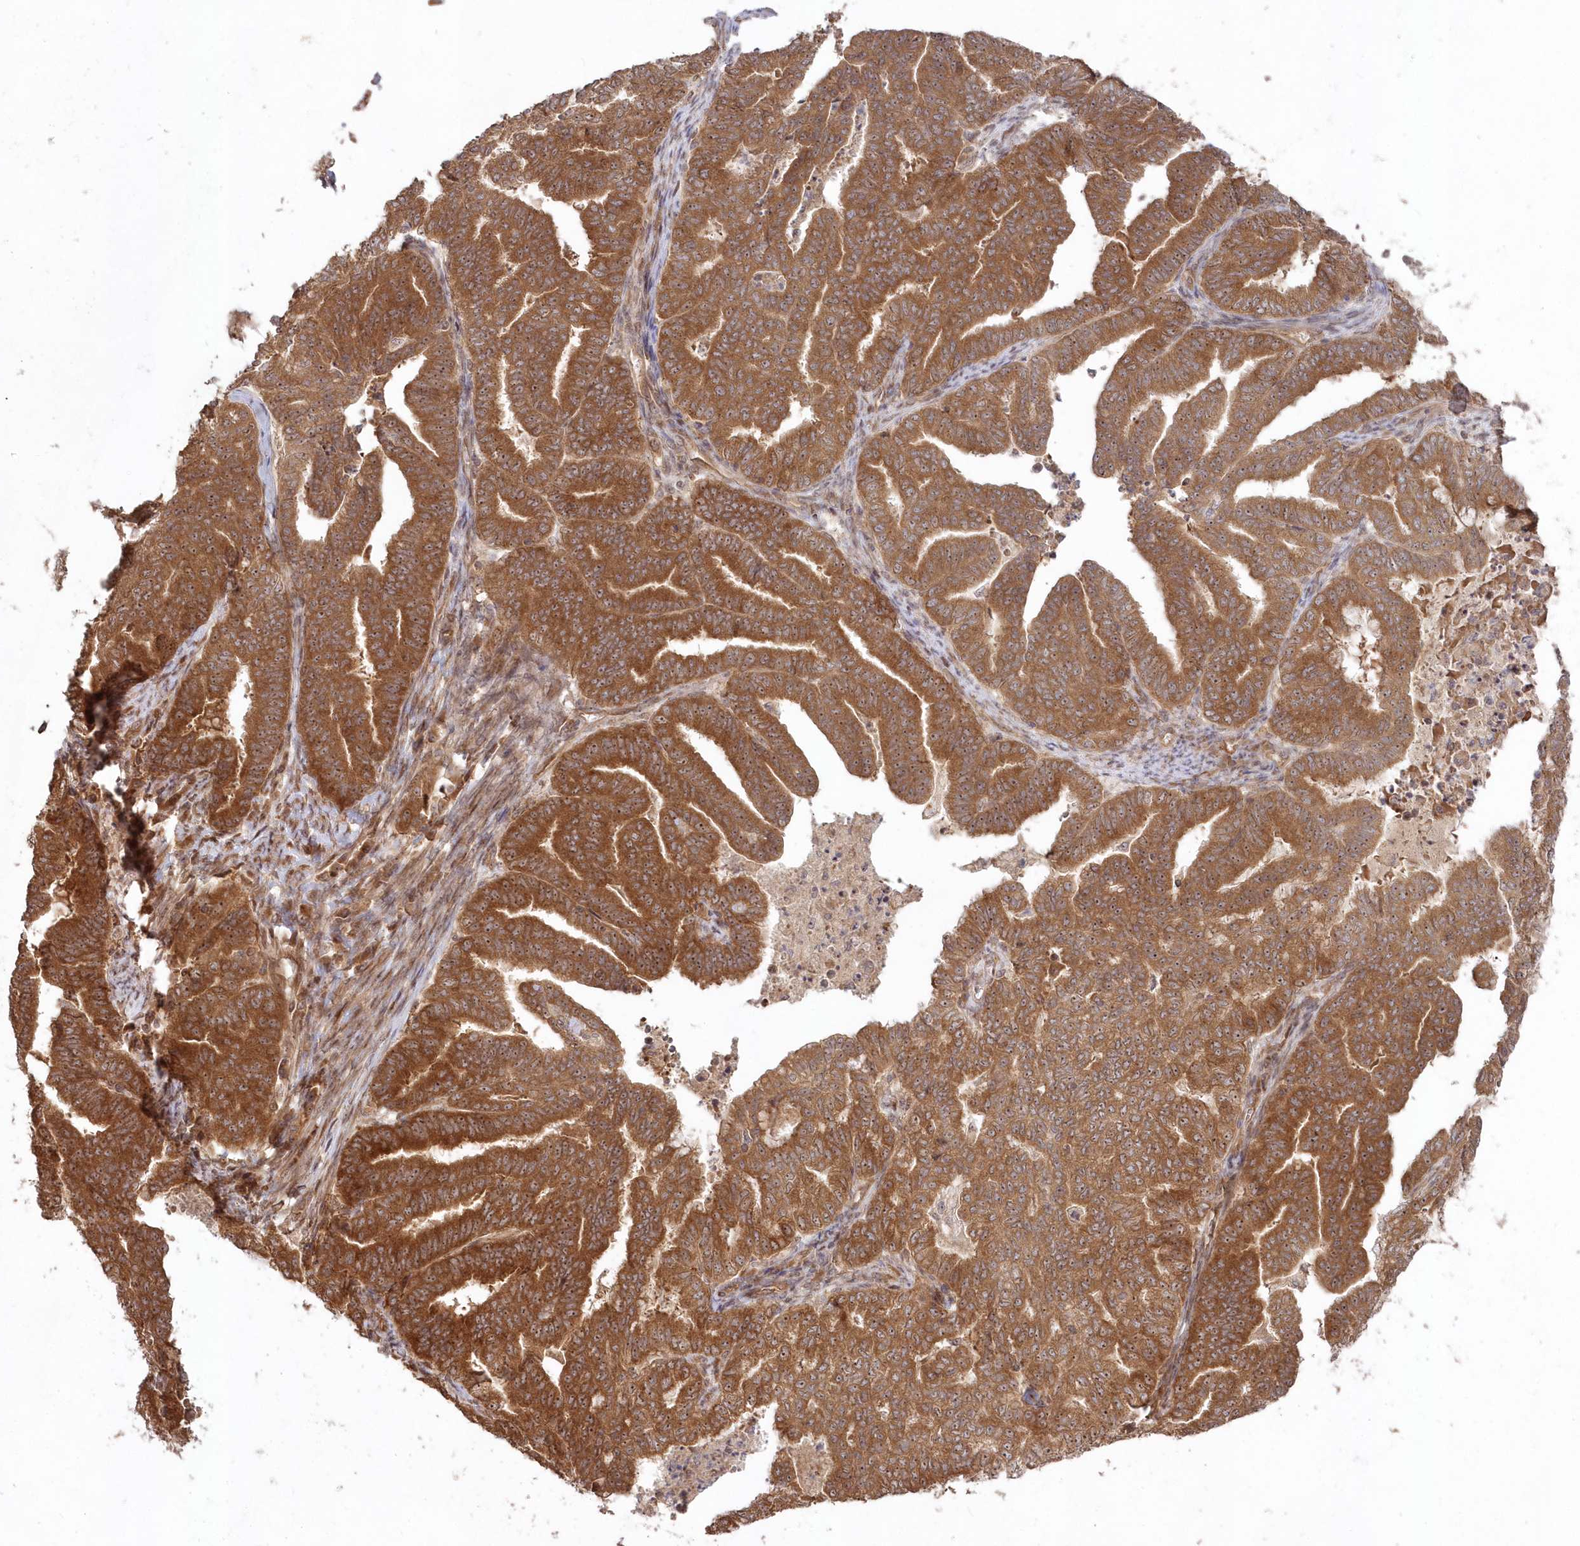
{"staining": {"intensity": "moderate", "quantity": ">75%", "location": "cytoplasmic/membranous,nuclear"}, "tissue": "endometrial cancer", "cell_type": "Tumor cells", "image_type": "cancer", "snomed": [{"axis": "morphology", "description": "Adenocarcinoma, NOS"}, {"axis": "topography", "description": "Endometrium"}], "caption": "Protein staining of endometrial cancer (adenocarcinoma) tissue demonstrates moderate cytoplasmic/membranous and nuclear staining in approximately >75% of tumor cells.", "gene": "SERINC1", "patient": {"sex": "female", "age": 79}}